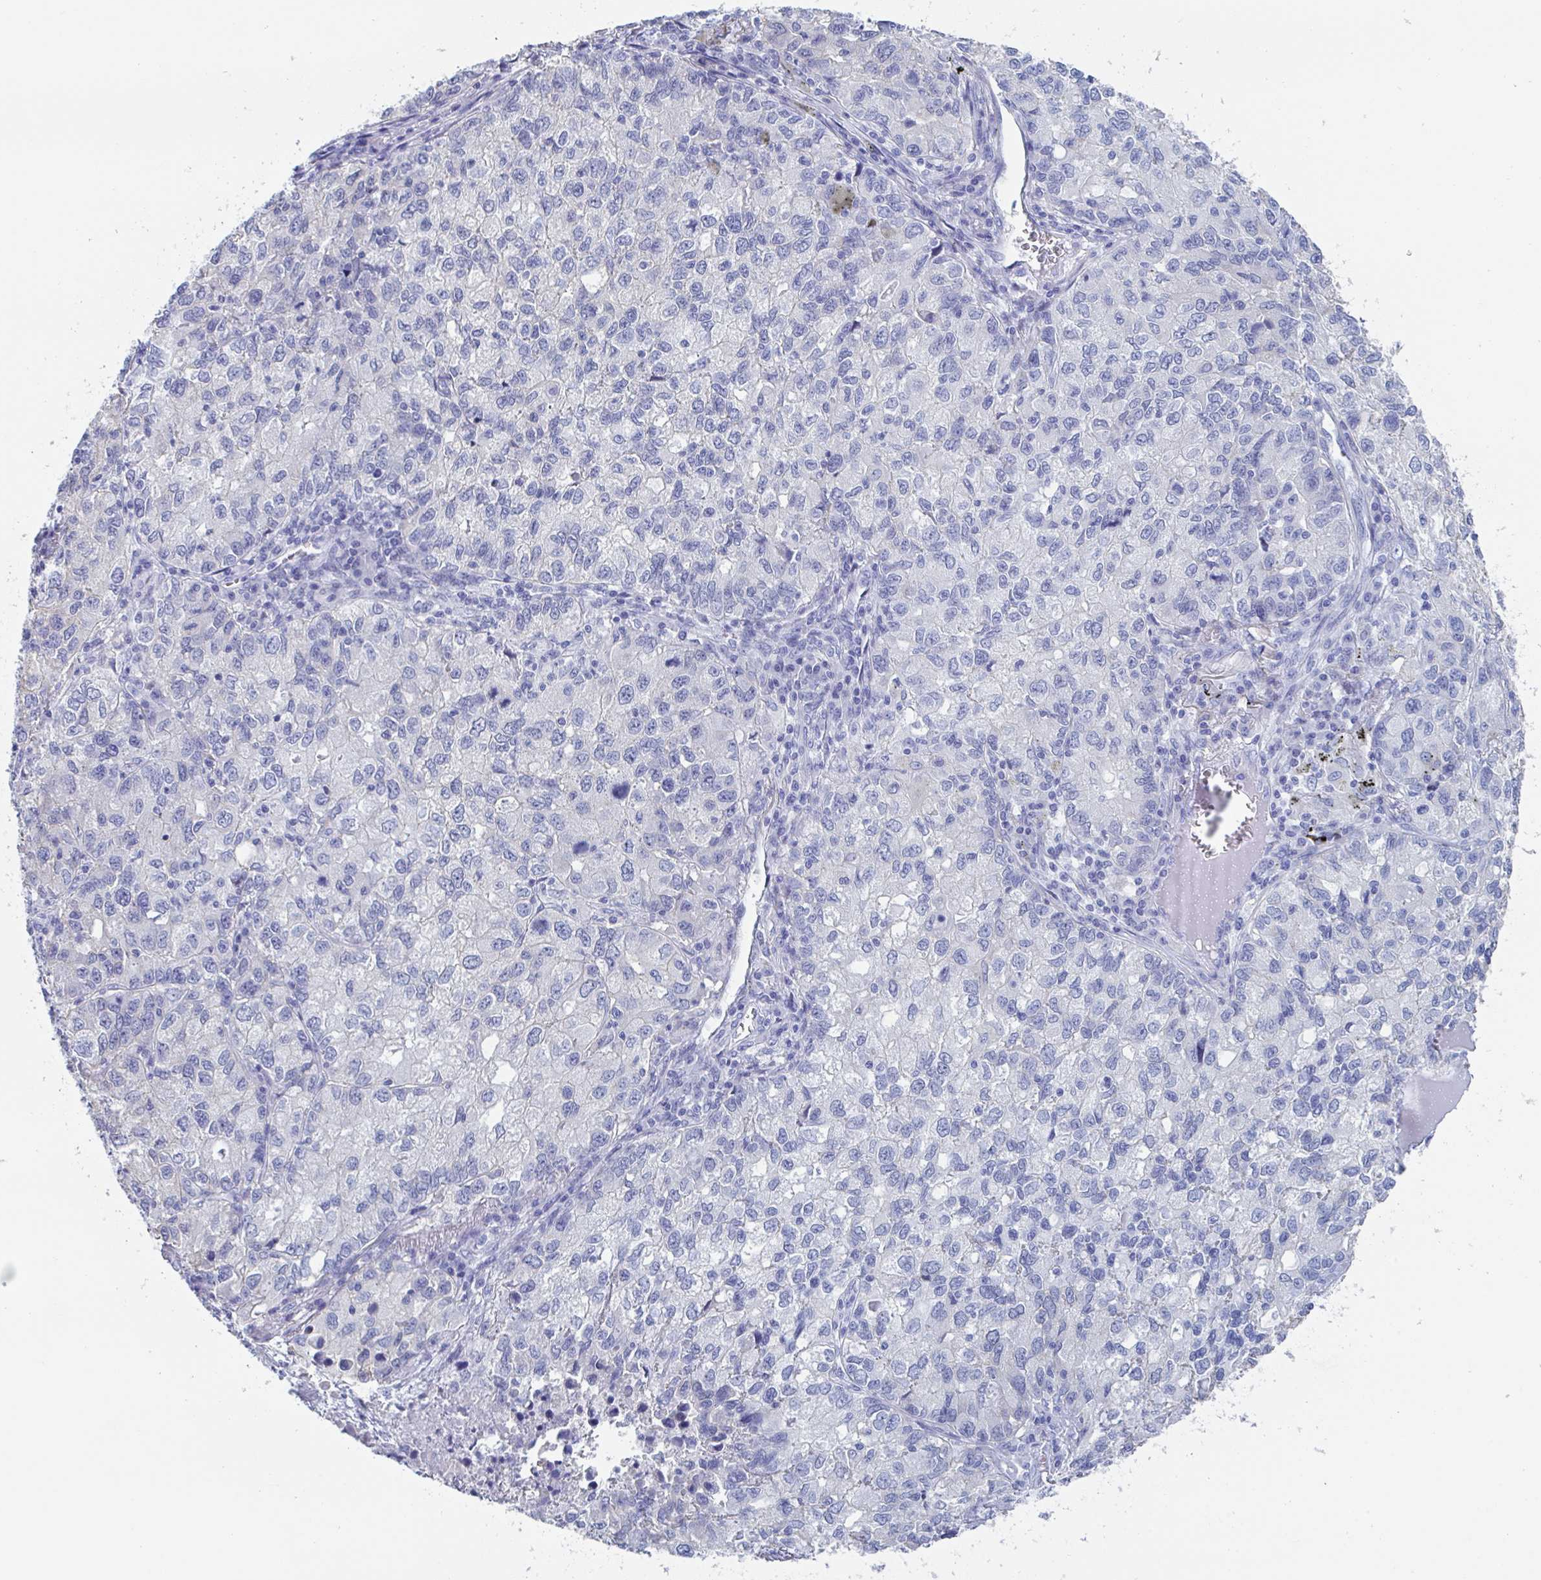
{"staining": {"intensity": "negative", "quantity": "none", "location": "none"}, "tissue": "lung cancer", "cell_type": "Tumor cells", "image_type": "cancer", "snomed": [{"axis": "morphology", "description": "Normal morphology"}, {"axis": "morphology", "description": "Adenocarcinoma, NOS"}, {"axis": "topography", "description": "Lymph node"}, {"axis": "topography", "description": "Lung"}], "caption": "Immunohistochemical staining of lung cancer (adenocarcinoma) exhibits no significant staining in tumor cells.", "gene": "ZPBP", "patient": {"sex": "female", "age": 51}}